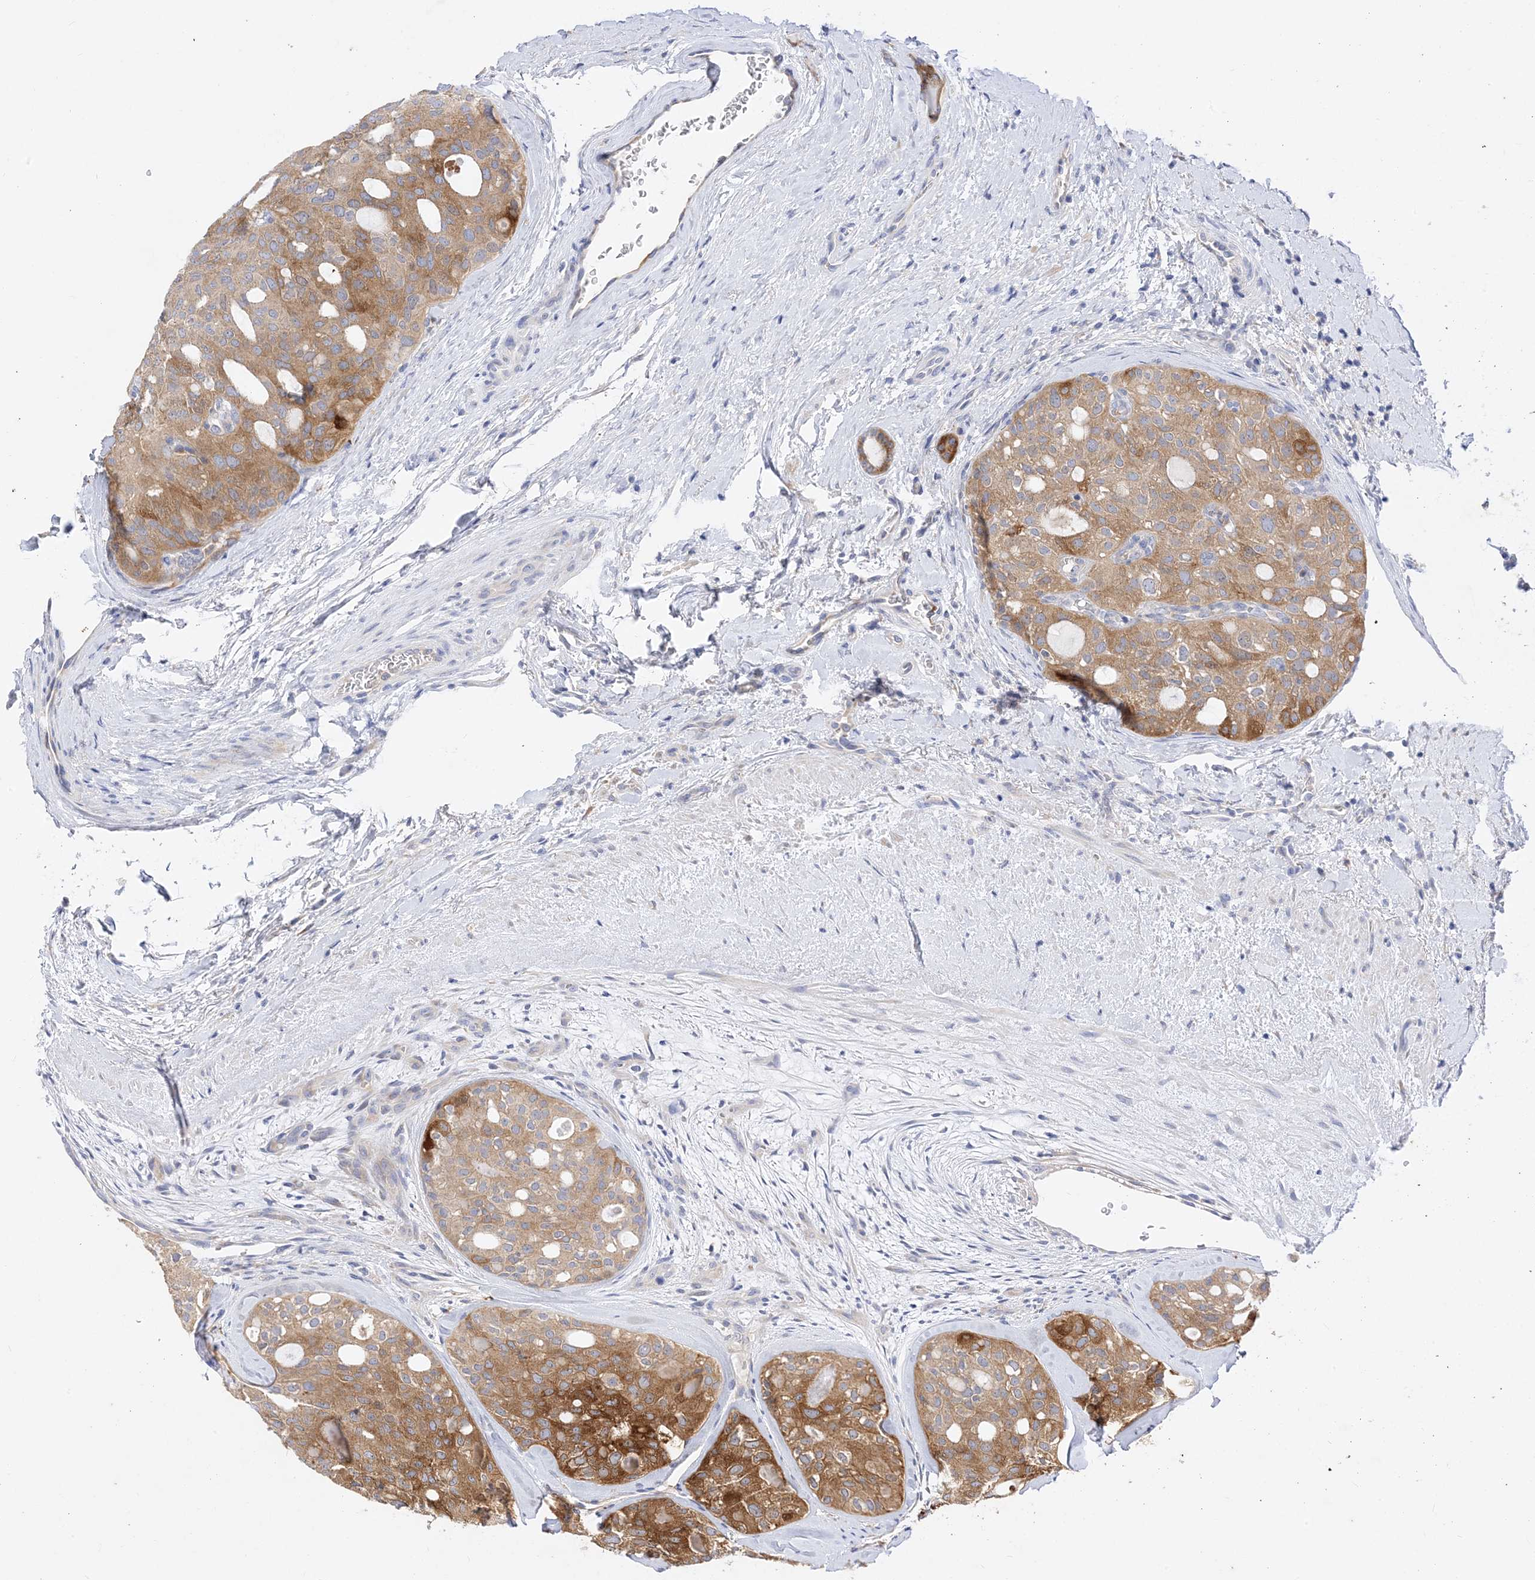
{"staining": {"intensity": "moderate", "quantity": ">75%", "location": "cytoplasmic/membranous"}, "tissue": "thyroid cancer", "cell_type": "Tumor cells", "image_type": "cancer", "snomed": [{"axis": "morphology", "description": "Follicular adenoma carcinoma, NOS"}, {"axis": "topography", "description": "Thyroid gland"}], "caption": "Immunohistochemical staining of human thyroid cancer (follicular adenoma carcinoma) demonstrates moderate cytoplasmic/membranous protein positivity in about >75% of tumor cells.", "gene": "ARV1", "patient": {"sex": "male", "age": 75}}